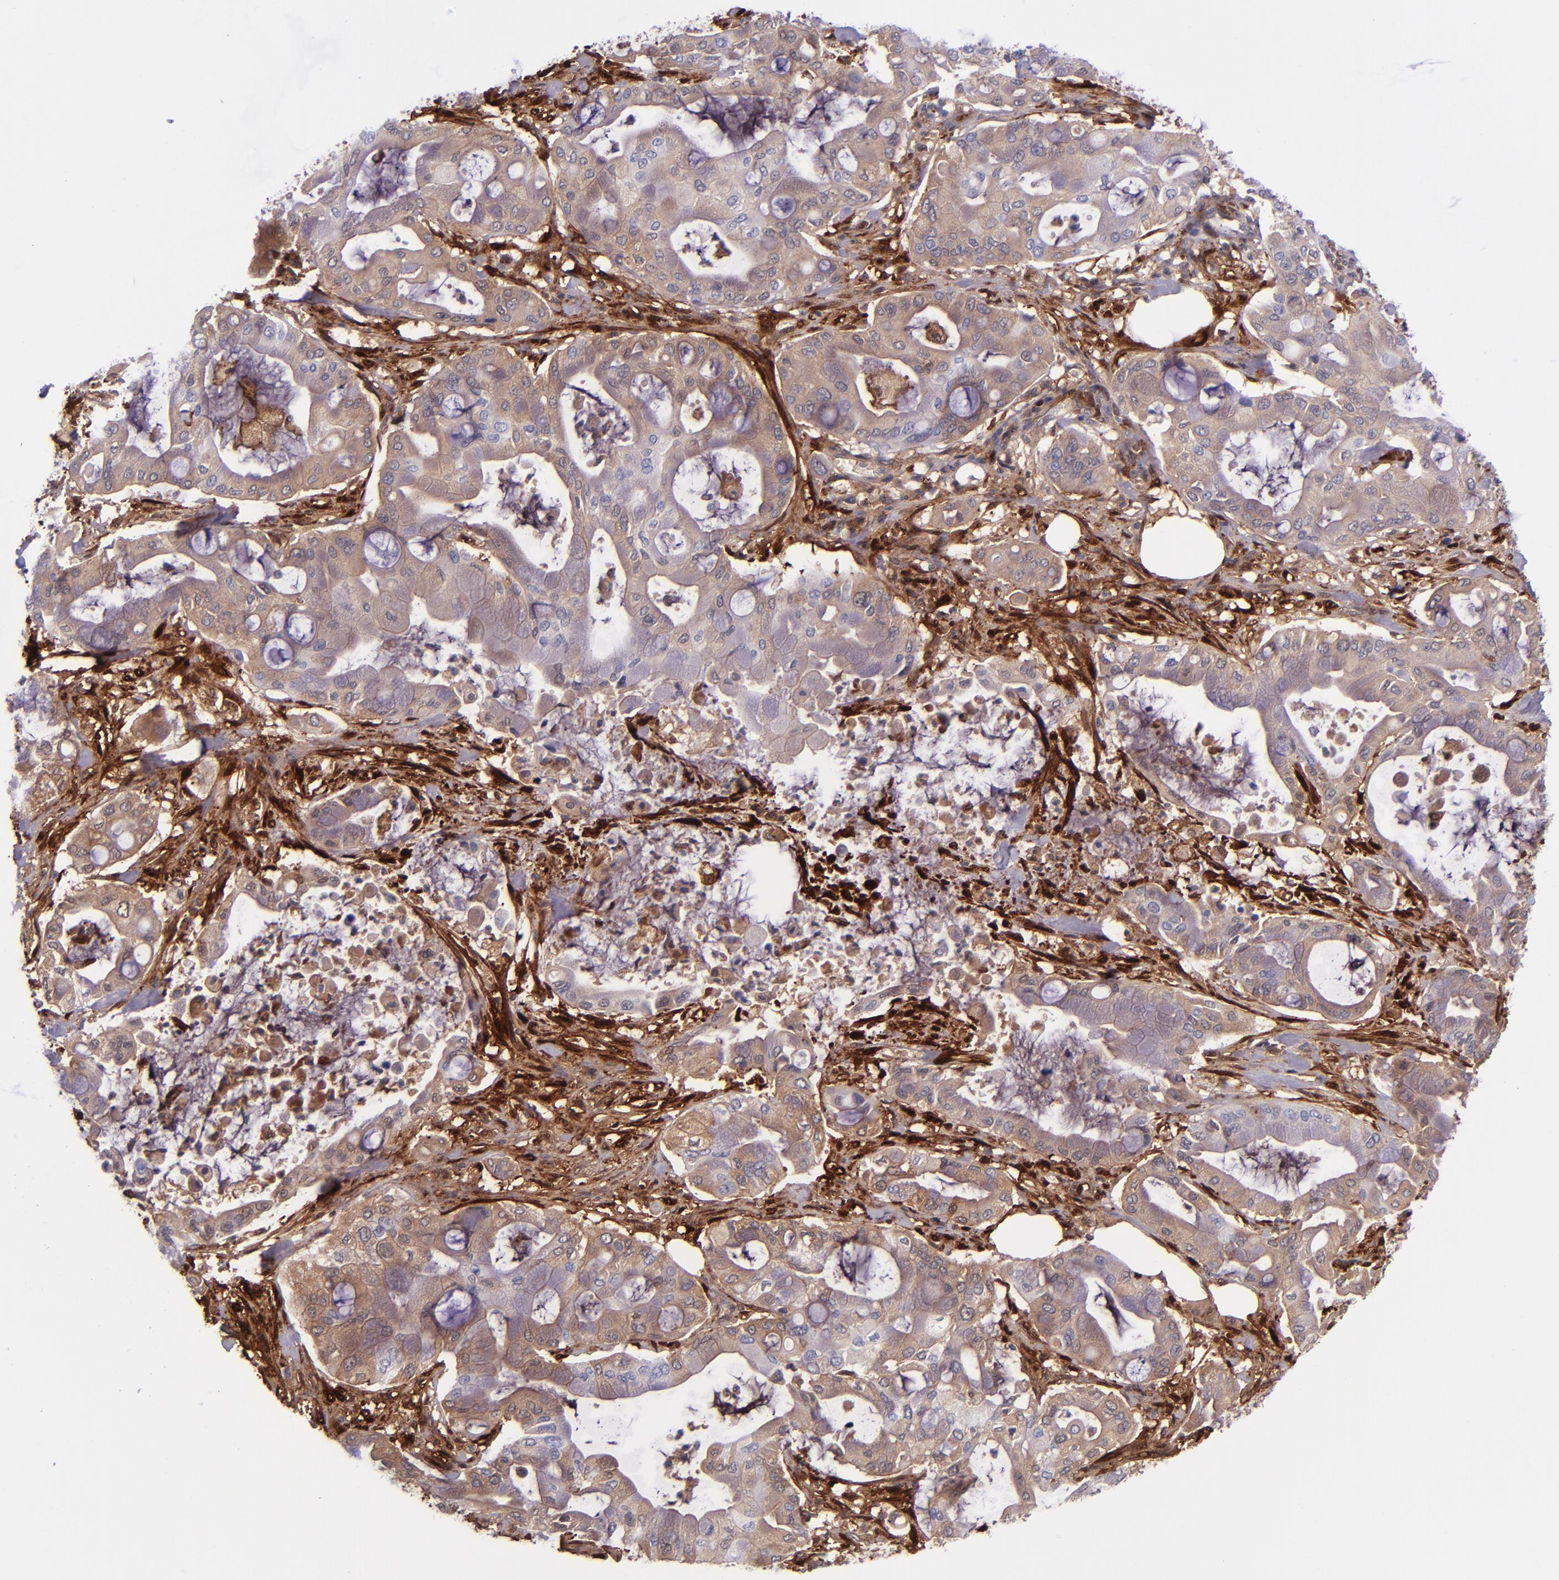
{"staining": {"intensity": "weak", "quantity": "<25%", "location": "cytoplasmic/membranous"}, "tissue": "pancreatic cancer", "cell_type": "Tumor cells", "image_type": "cancer", "snomed": [{"axis": "morphology", "description": "Adenocarcinoma, NOS"}, {"axis": "morphology", "description": "Adenocarcinoma, metastatic, NOS"}, {"axis": "topography", "description": "Lymph node"}, {"axis": "topography", "description": "Pancreas"}, {"axis": "topography", "description": "Duodenum"}], "caption": "Image shows no protein expression in tumor cells of pancreatic adenocarcinoma tissue. (DAB immunohistochemistry visualized using brightfield microscopy, high magnification).", "gene": "LGALS1", "patient": {"sex": "female", "age": 64}}